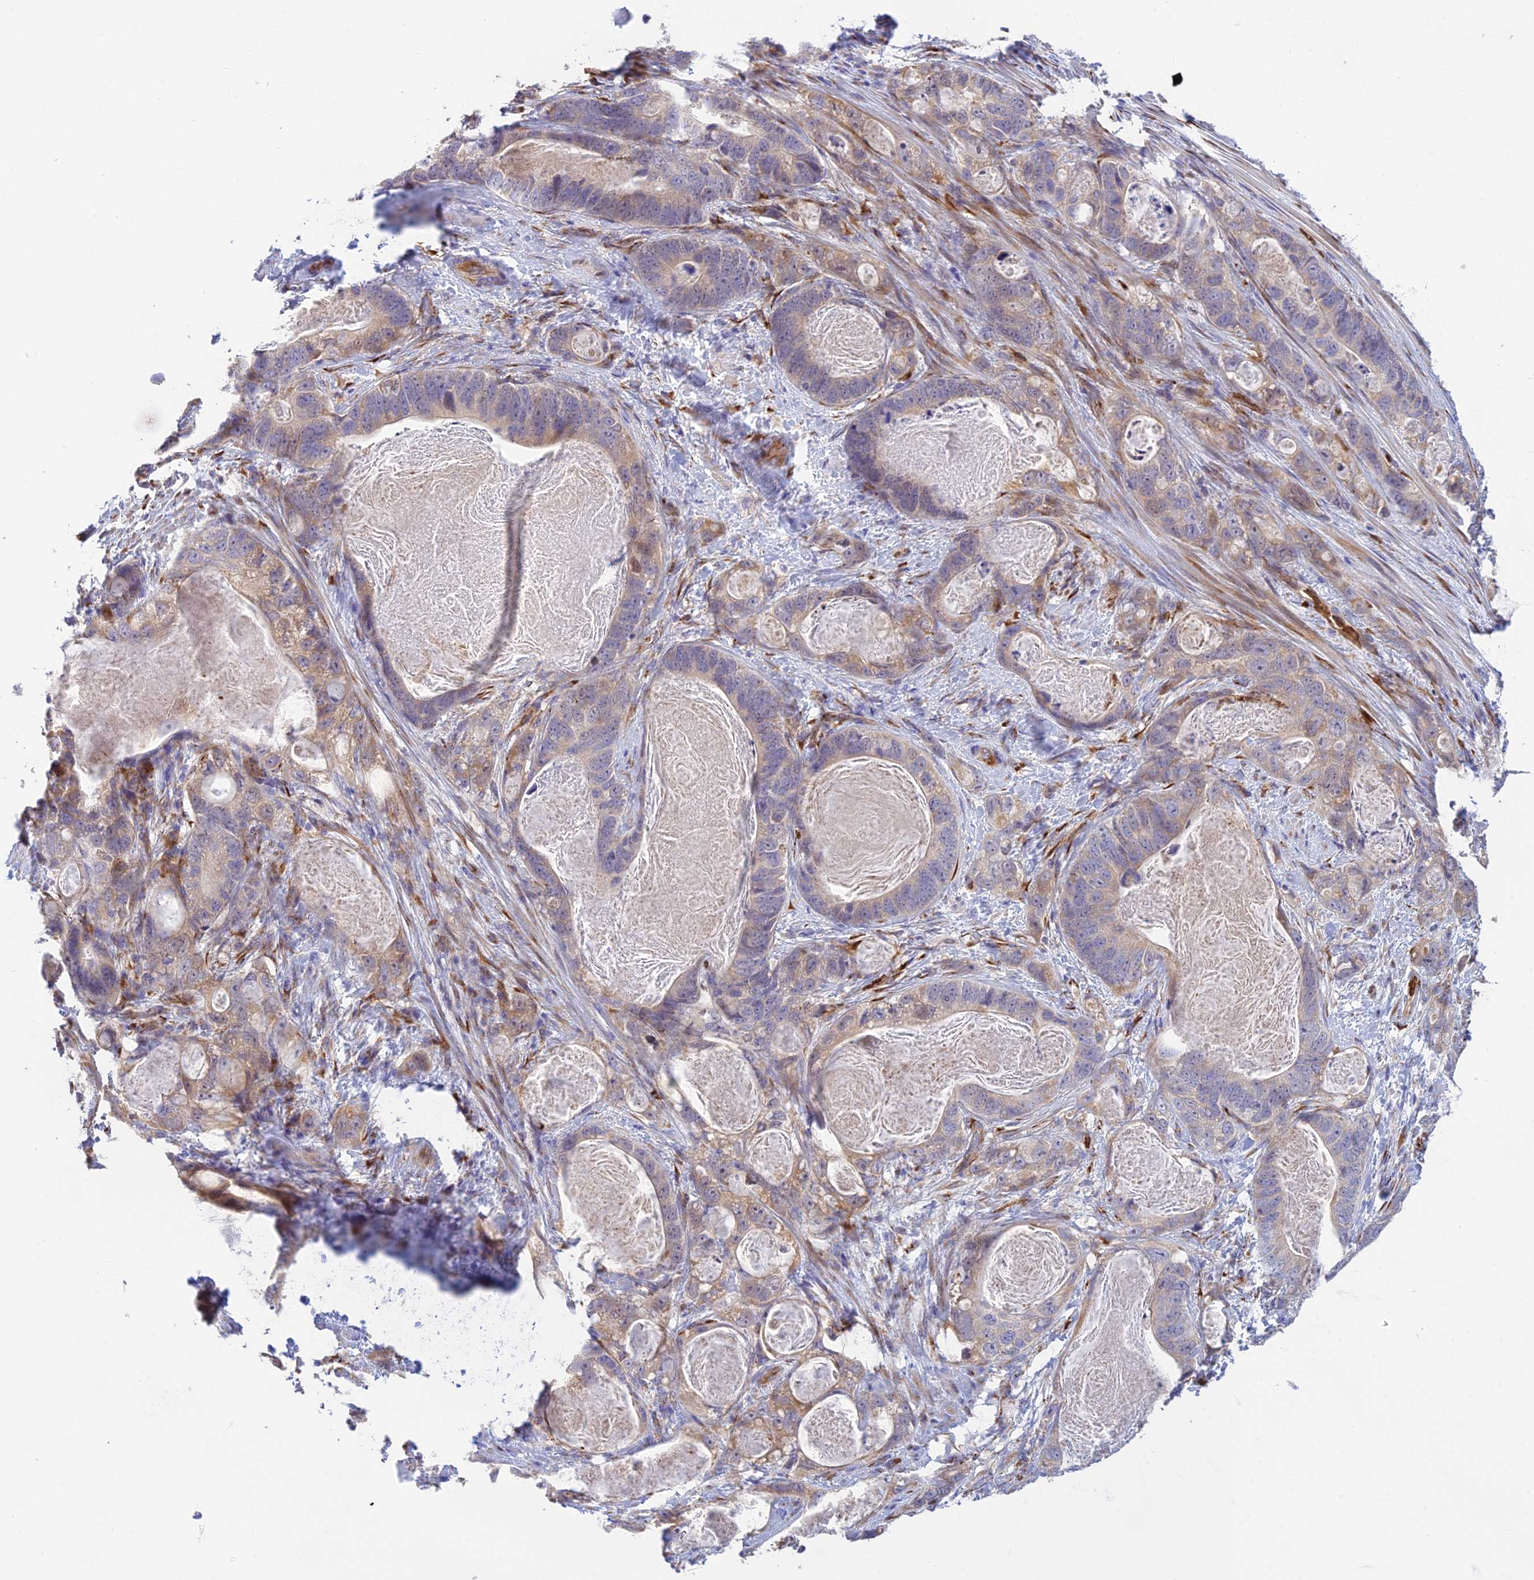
{"staining": {"intensity": "weak", "quantity": "<25%", "location": "cytoplasmic/membranous"}, "tissue": "stomach cancer", "cell_type": "Tumor cells", "image_type": "cancer", "snomed": [{"axis": "morphology", "description": "Normal tissue, NOS"}, {"axis": "morphology", "description": "Adenocarcinoma, NOS"}, {"axis": "topography", "description": "Stomach"}], "caption": "This is an immunohistochemistry histopathology image of human stomach adenocarcinoma. There is no staining in tumor cells.", "gene": "UFSP2", "patient": {"sex": "female", "age": 89}}